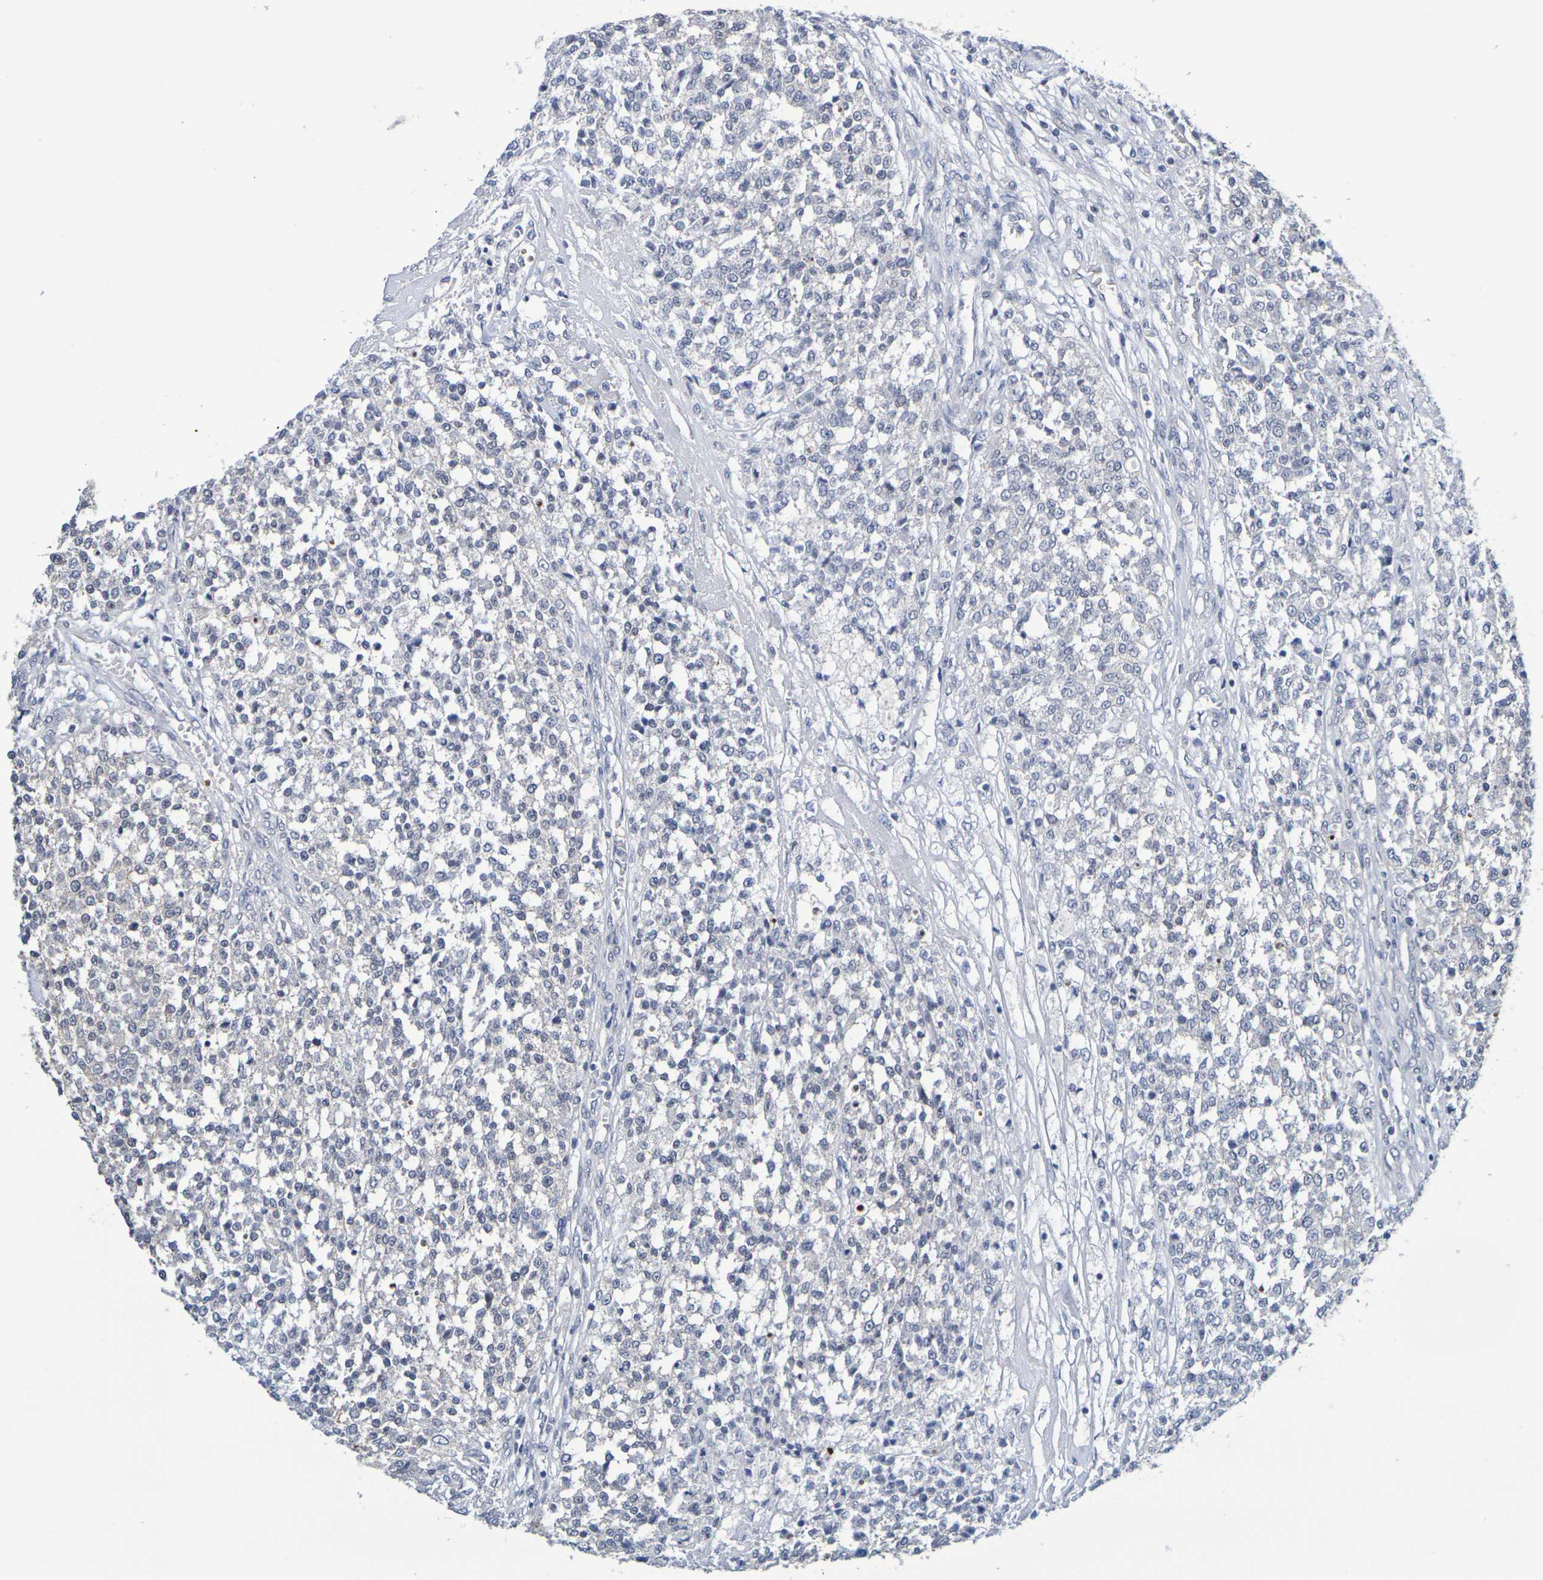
{"staining": {"intensity": "negative", "quantity": "none", "location": "none"}, "tissue": "testis cancer", "cell_type": "Tumor cells", "image_type": "cancer", "snomed": [{"axis": "morphology", "description": "Seminoma, NOS"}, {"axis": "topography", "description": "Testis"}], "caption": "Tumor cells show no significant protein expression in testis seminoma. Brightfield microscopy of immunohistochemistry stained with DAB (3,3'-diaminobenzidine) (brown) and hematoxylin (blue), captured at high magnification.", "gene": "CHRNB1", "patient": {"sex": "male", "age": 59}}